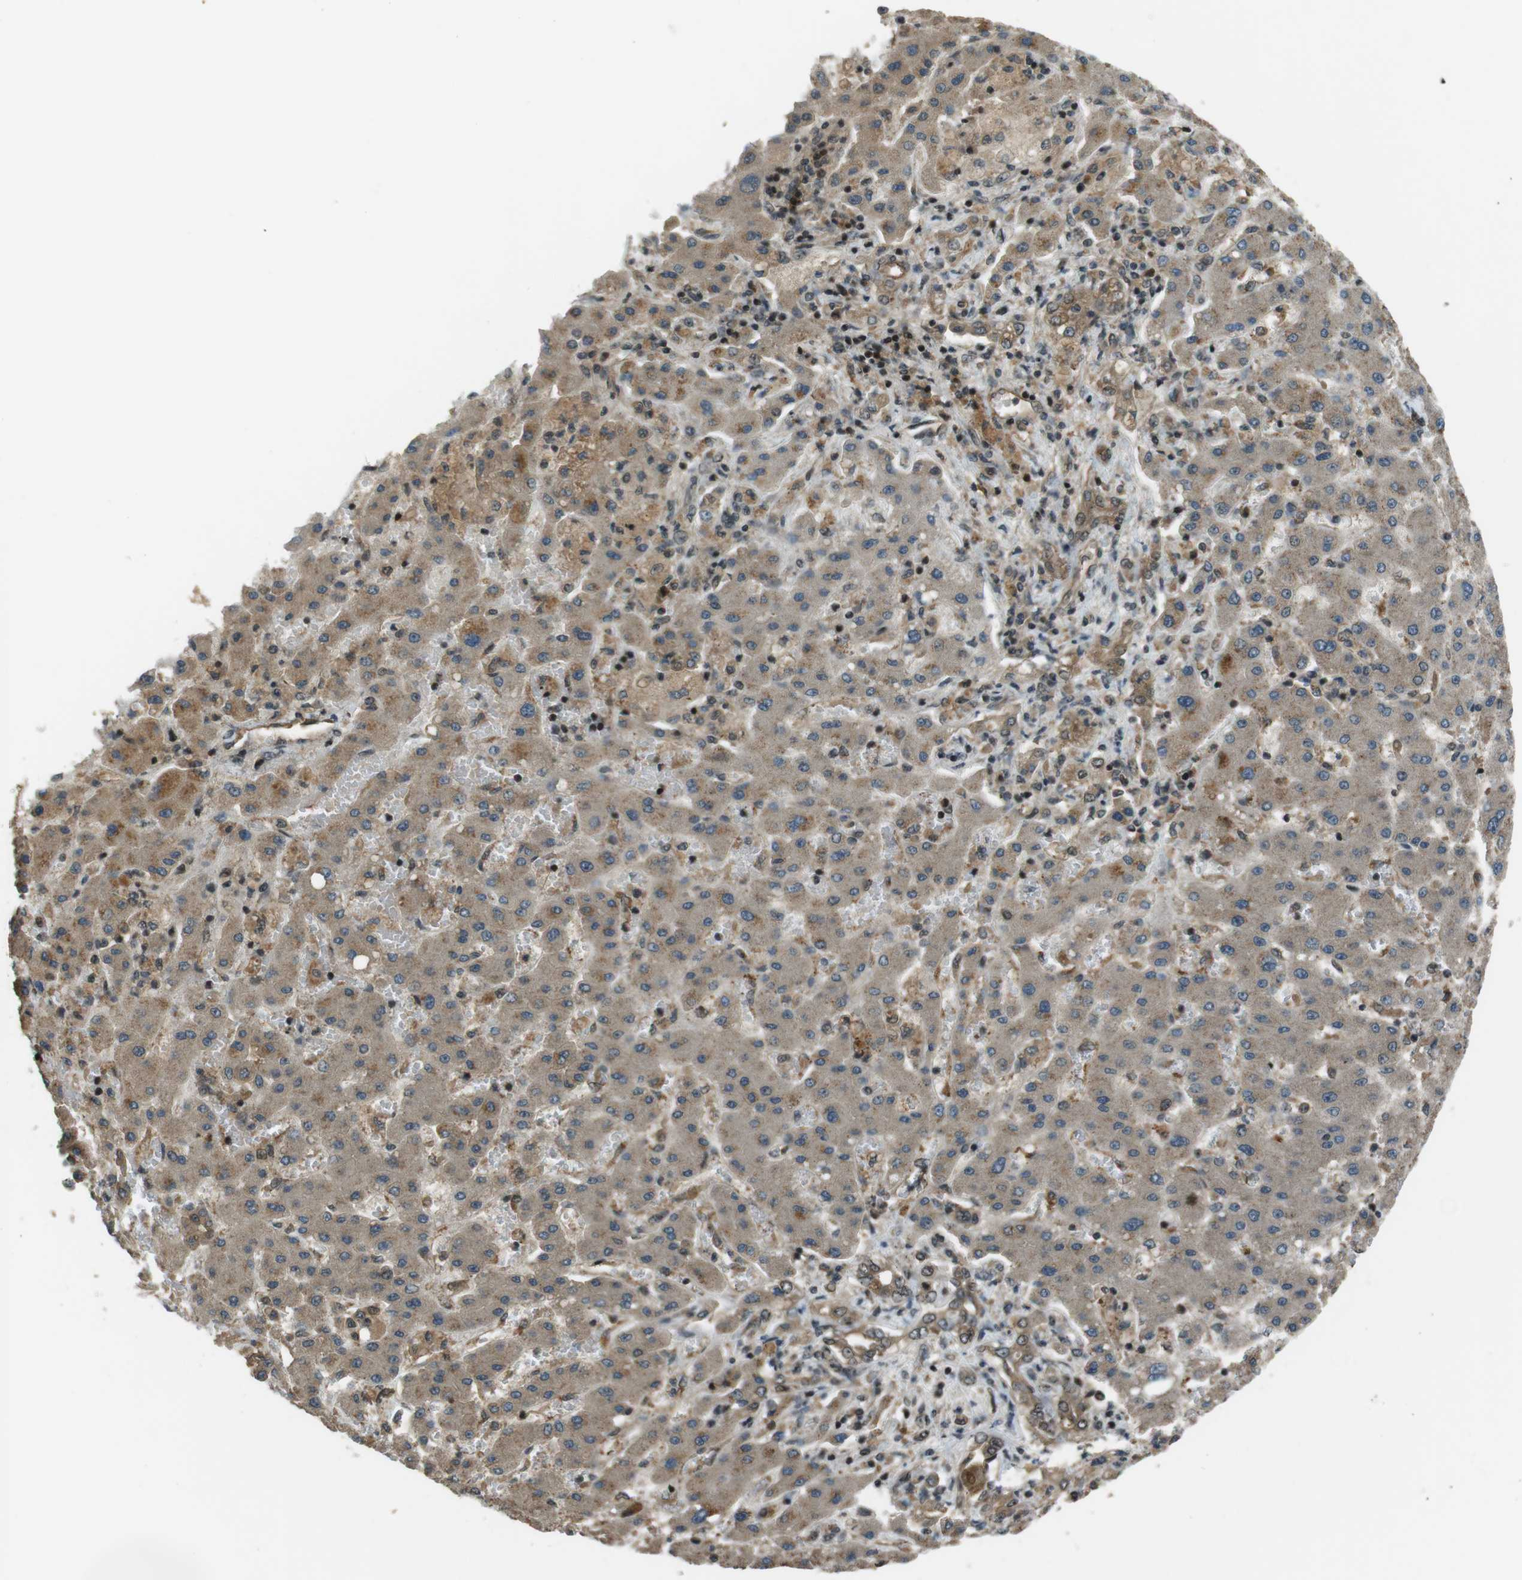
{"staining": {"intensity": "moderate", "quantity": ">75%", "location": "cytoplasmic/membranous"}, "tissue": "liver cancer", "cell_type": "Tumor cells", "image_type": "cancer", "snomed": [{"axis": "morphology", "description": "Cholangiocarcinoma"}, {"axis": "topography", "description": "Liver"}], "caption": "Human liver cancer (cholangiocarcinoma) stained with a brown dye displays moderate cytoplasmic/membranous positive expression in approximately >75% of tumor cells.", "gene": "TIAM2", "patient": {"sex": "male", "age": 50}}